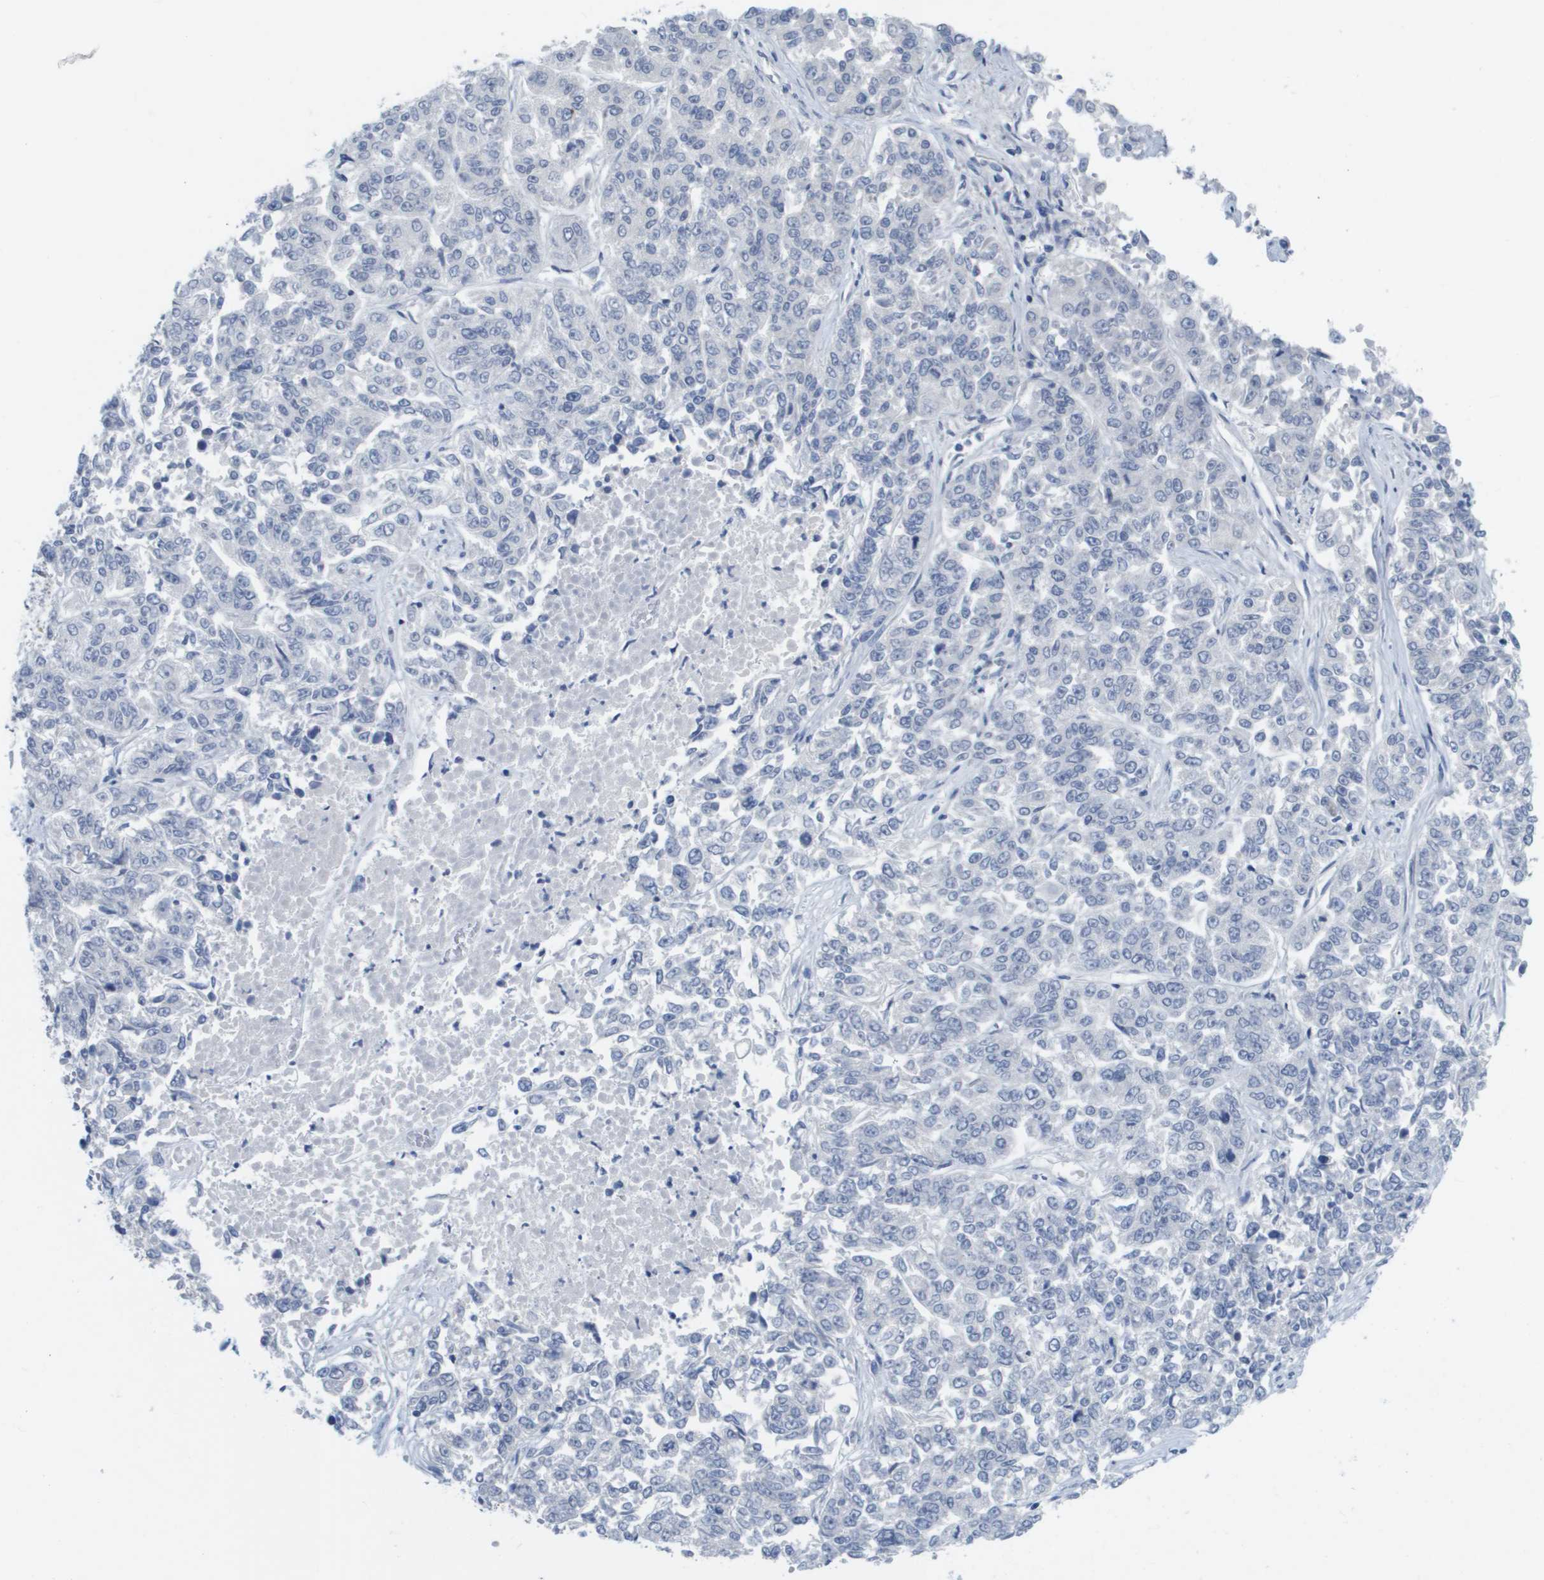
{"staining": {"intensity": "negative", "quantity": "none", "location": "none"}, "tissue": "lung cancer", "cell_type": "Tumor cells", "image_type": "cancer", "snomed": [{"axis": "morphology", "description": "Adenocarcinoma, NOS"}, {"axis": "topography", "description": "Lung"}], "caption": "Histopathology image shows no protein positivity in tumor cells of lung adenocarcinoma tissue. (IHC, brightfield microscopy, high magnification).", "gene": "PDE4A", "patient": {"sex": "male", "age": 84}}